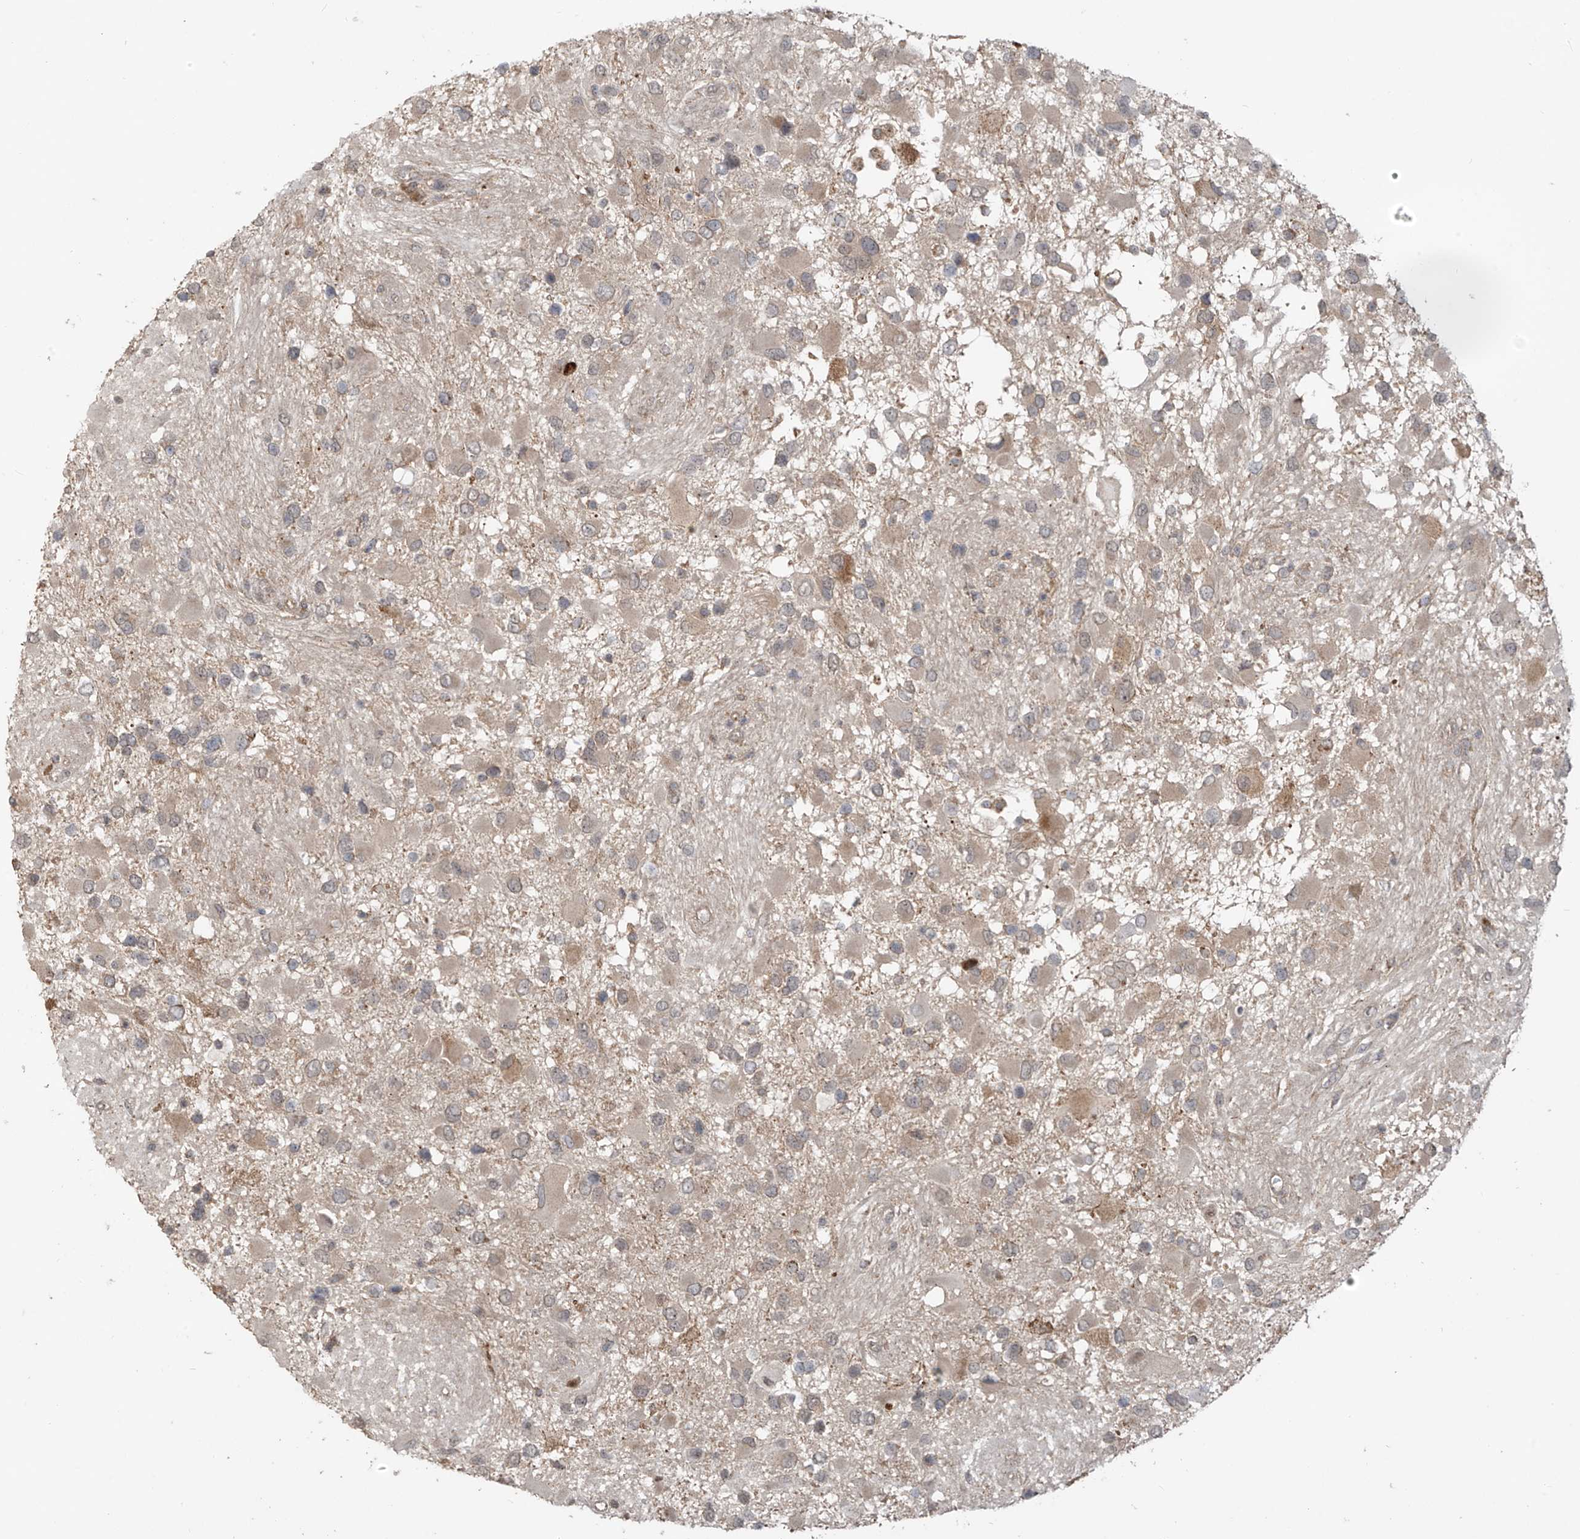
{"staining": {"intensity": "weak", "quantity": "25%-75%", "location": "cytoplasmic/membranous"}, "tissue": "glioma", "cell_type": "Tumor cells", "image_type": "cancer", "snomed": [{"axis": "morphology", "description": "Glioma, malignant, High grade"}, {"axis": "topography", "description": "Brain"}], "caption": "Immunohistochemistry (IHC) (DAB (3,3'-diaminobenzidine)) staining of malignant high-grade glioma reveals weak cytoplasmic/membranous protein positivity in approximately 25%-75% of tumor cells. Nuclei are stained in blue.", "gene": "KATNIP", "patient": {"sex": "male", "age": 53}}